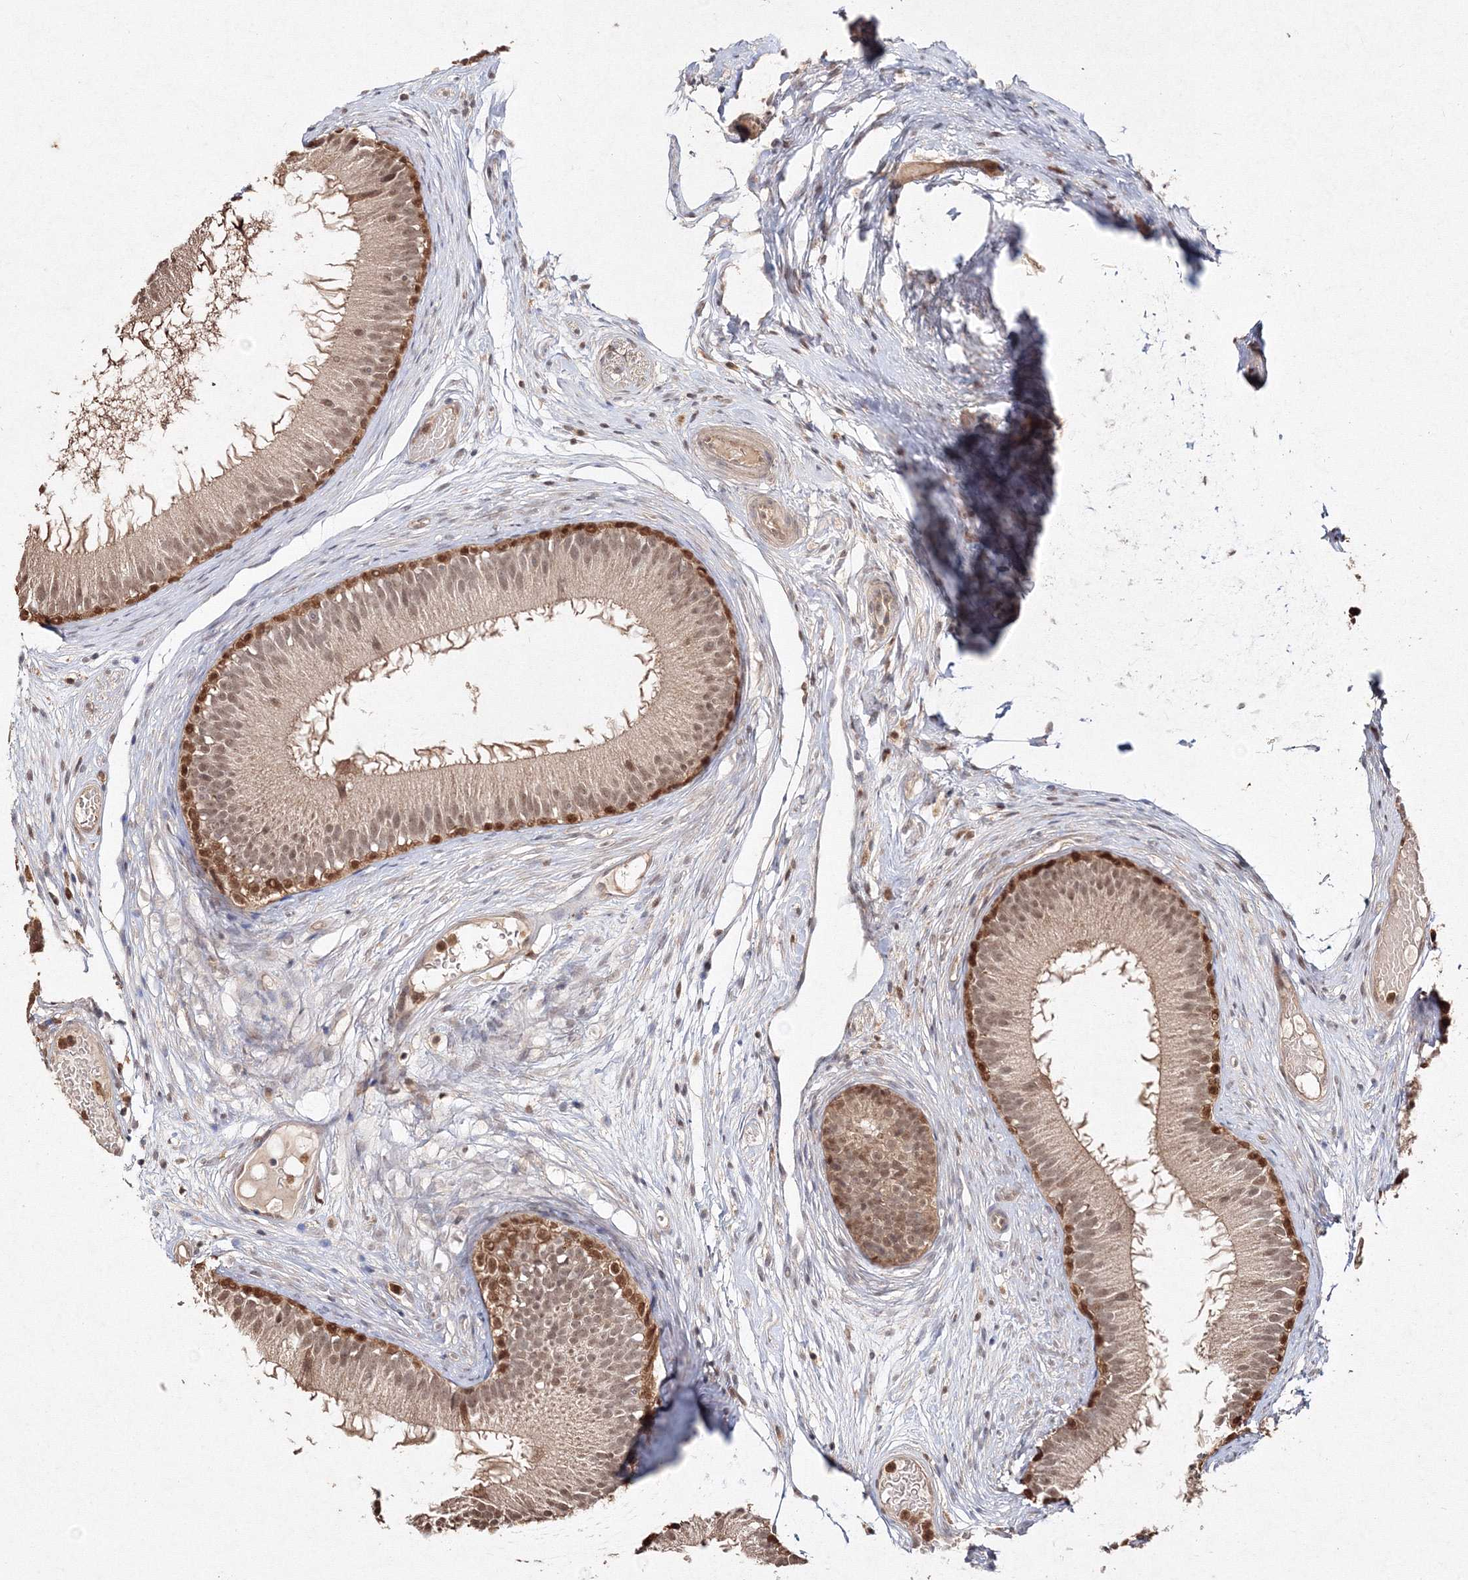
{"staining": {"intensity": "moderate", "quantity": ">75%", "location": "cytoplasmic/membranous,nuclear"}, "tissue": "epididymis", "cell_type": "Glandular cells", "image_type": "normal", "snomed": [{"axis": "morphology", "description": "Normal tissue, NOS"}, {"axis": "morphology", "description": "Atrophy, NOS"}, {"axis": "topography", "description": "Testis"}, {"axis": "topography", "description": "Epididymis"}], "caption": "Protein staining of normal epididymis reveals moderate cytoplasmic/membranous,nuclear expression in approximately >75% of glandular cells.", "gene": "S100A11", "patient": {"sex": "male", "age": 18}}